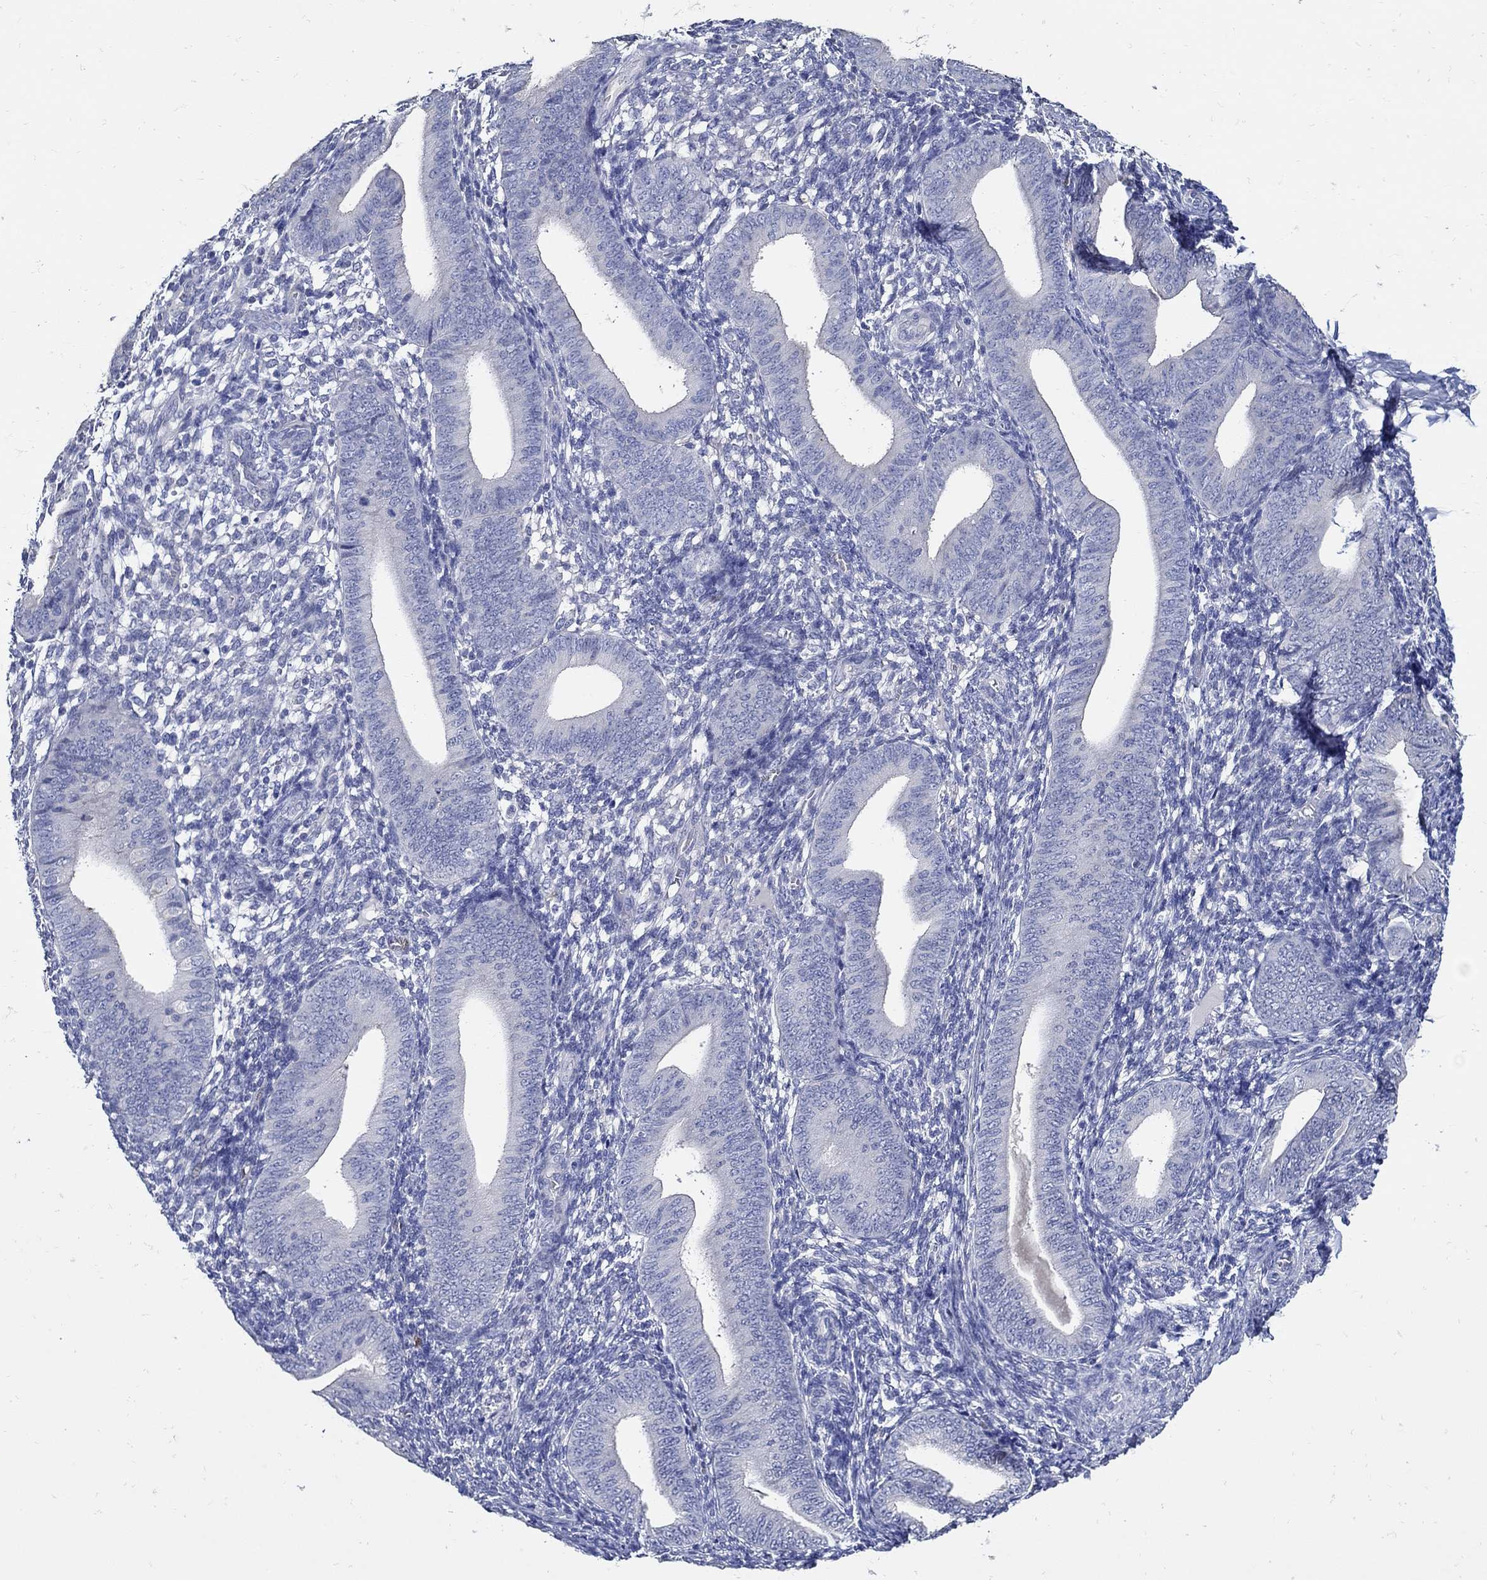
{"staining": {"intensity": "negative", "quantity": "none", "location": "none"}, "tissue": "endometrium", "cell_type": "Cells in endometrial stroma", "image_type": "normal", "snomed": [{"axis": "morphology", "description": "Normal tissue, NOS"}, {"axis": "topography", "description": "Endometrium"}], "caption": "Immunohistochemistry histopathology image of unremarkable human endometrium stained for a protein (brown), which shows no positivity in cells in endometrial stroma.", "gene": "PRX", "patient": {"sex": "female", "age": 39}}